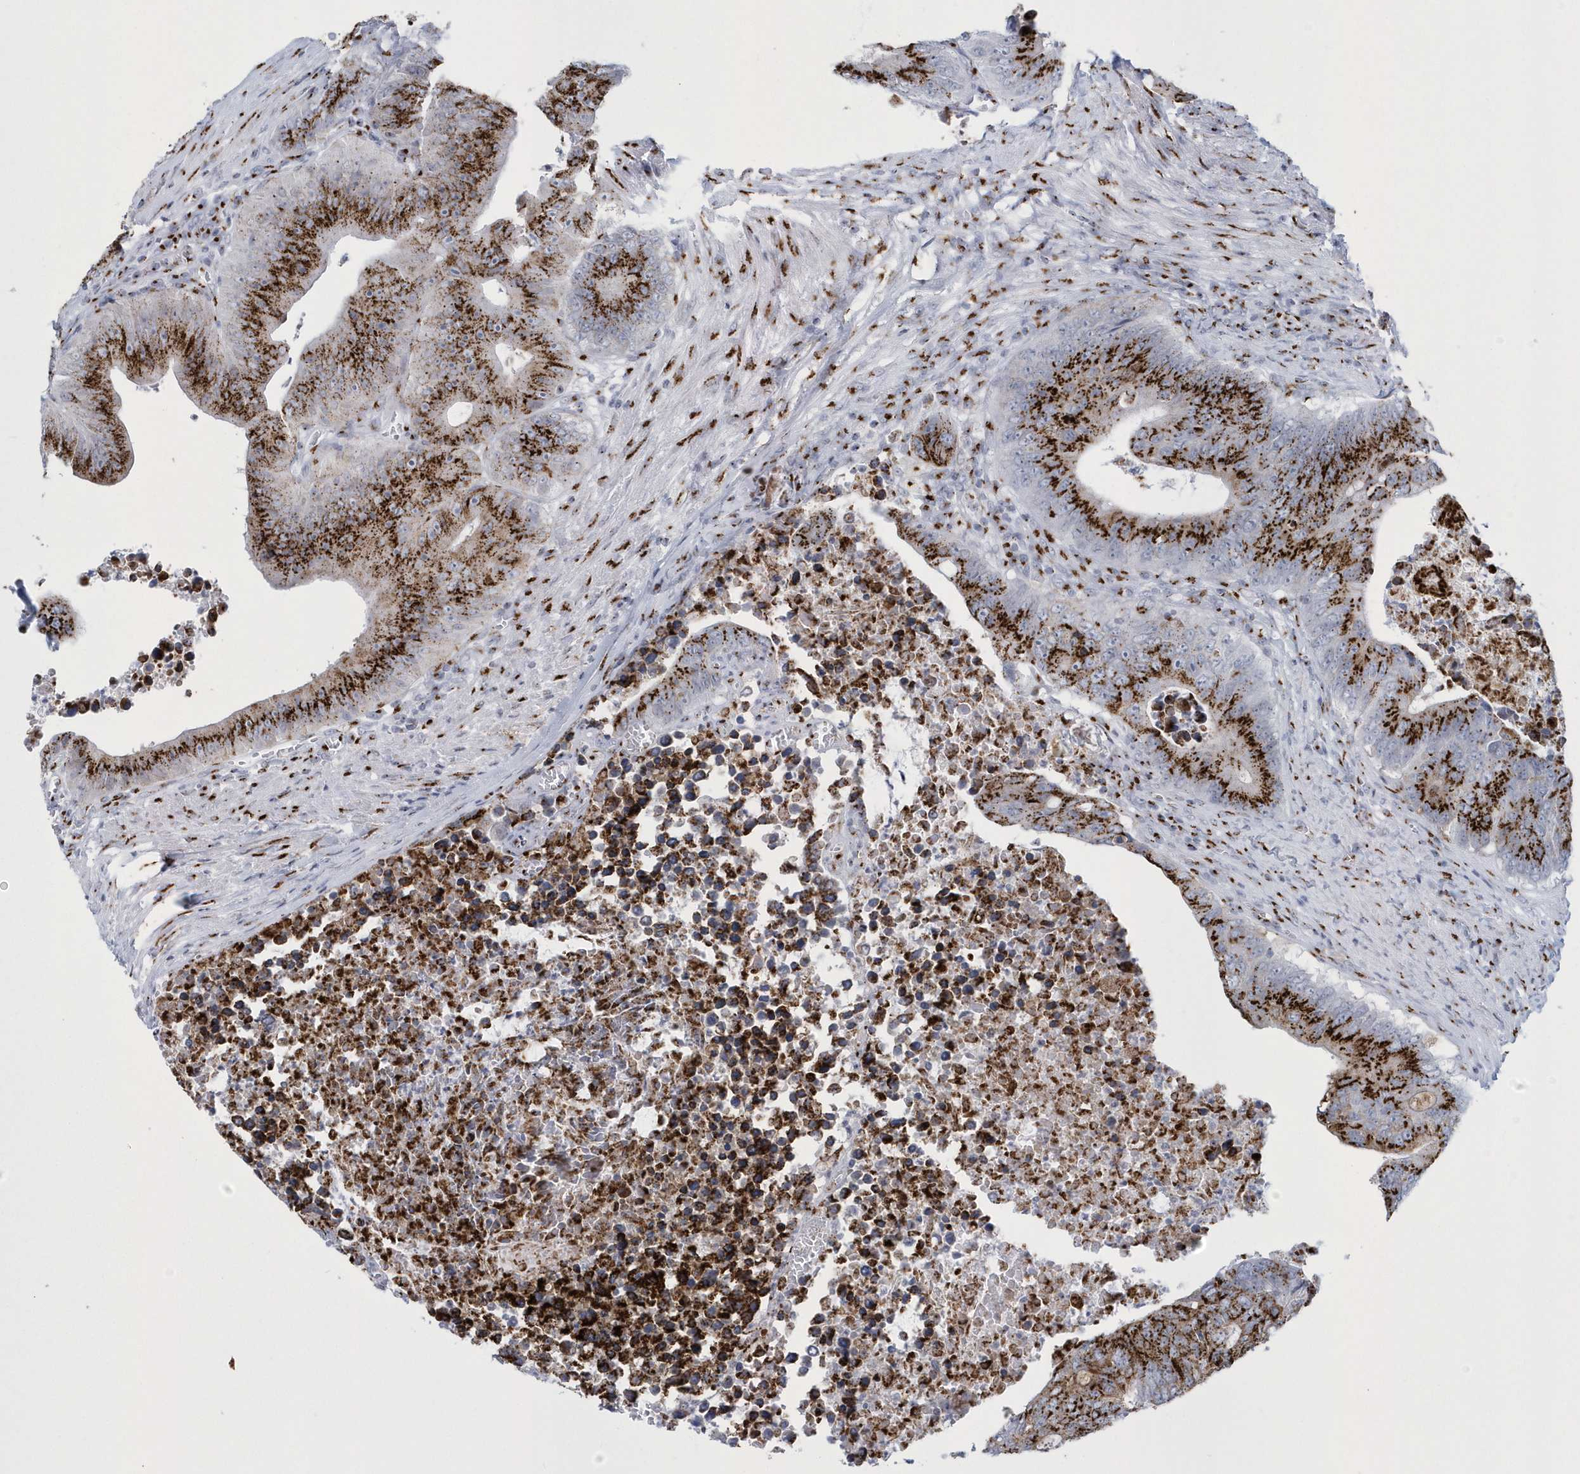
{"staining": {"intensity": "strong", "quantity": ">75%", "location": "cytoplasmic/membranous"}, "tissue": "colorectal cancer", "cell_type": "Tumor cells", "image_type": "cancer", "snomed": [{"axis": "morphology", "description": "Adenocarcinoma, NOS"}, {"axis": "topography", "description": "Colon"}], "caption": "An image of human colorectal cancer (adenocarcinoma) stained for a protein demonstrates strong cytoplasmic/membranous brown staining in tumor cells.", "gene": "SLX9", "patient": {"sex": "male", "age": 87}}